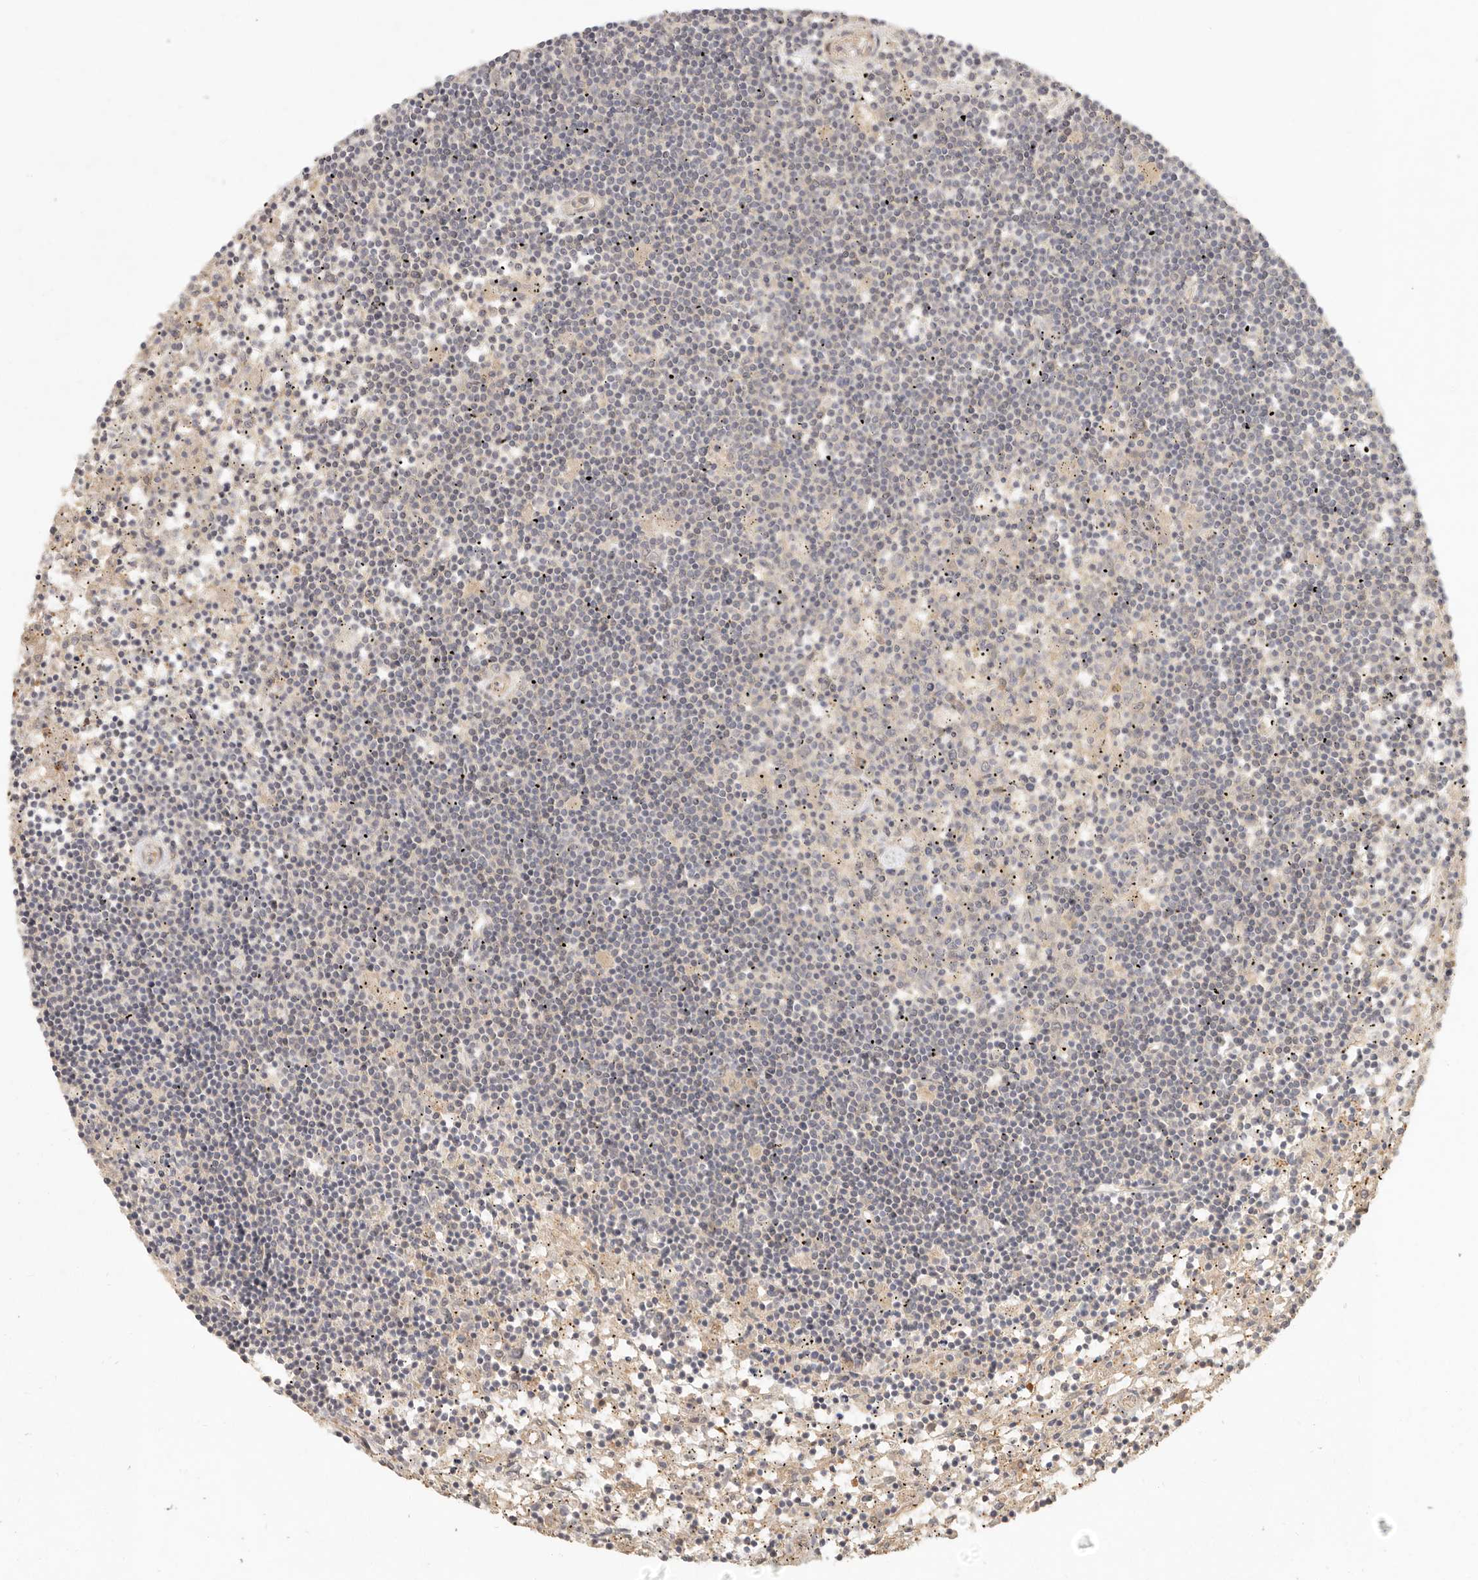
{"staining": {"intensity": "negative", "quantity": "none", "location": "none"}, "tissue": "lymphoma", "cell_type": "Tumor cells", "image_type": "cancer", "snomed": [{"axis": "morphology", "description": "Malignant lymphoma, non-Hodgkin's type, Low grade"}, {"axis": "topography", "description": "Spleen"}], "caption": "A micrograph of lymphoma stained for a protein demonstrates no brown staining in tumor cells.", "gene": "VIPR1", "patient": {"sex": "male", "age": 76}}